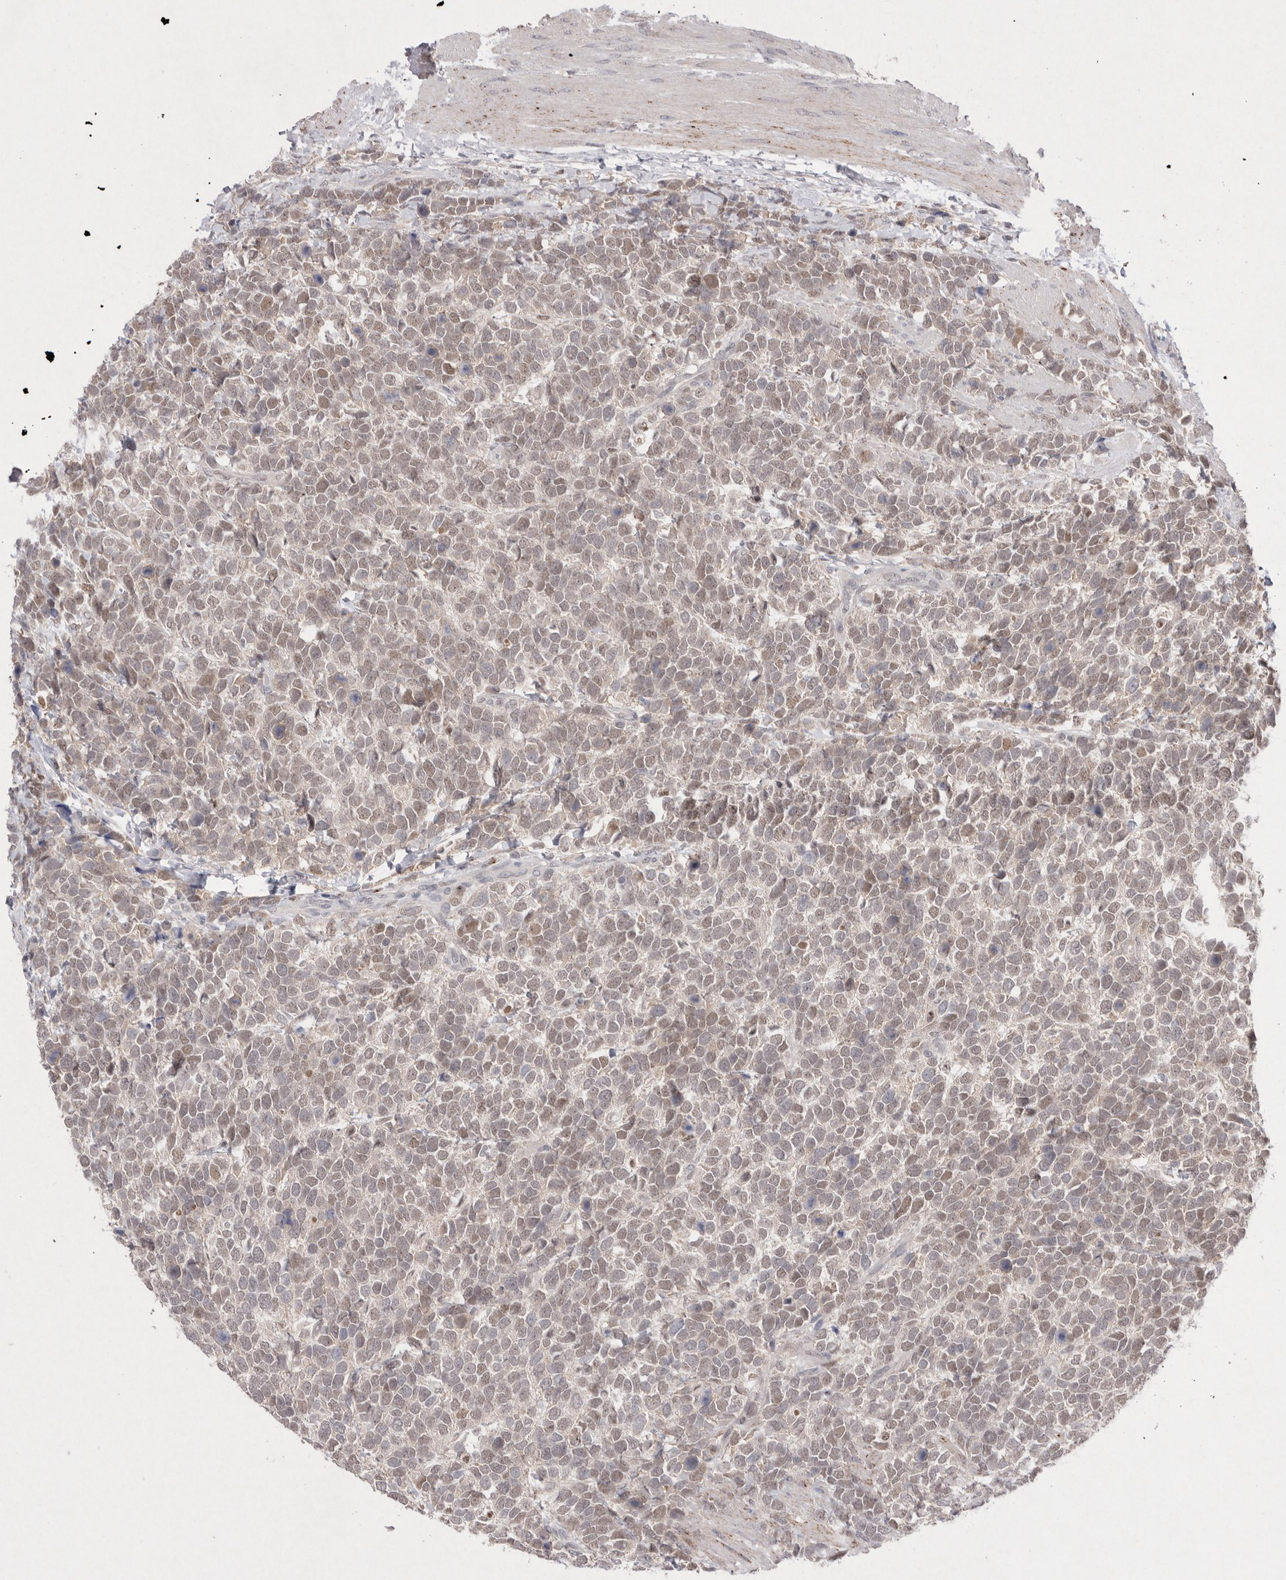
{"staining": {"intensity": "weak", "quantity": ">75%", "location": "nuclear"}, "tissue": "urothelial cancer", "cell_type": "Tumor cells", "image_type": "cancer", "snomed": [{"axis": "morphology", "description": "Urothelial carcinoma, High grade"}, {"axis": "topography", "description": "Urinary bladder"}], "caption": "Human urothelial carcinoma (high-grade) stained for a protein (brown) demonstrates weak nuclear positive expression in approximately >75% of tumor cells.", "gene": "HUS1", "patient": {"sex": "female", "age": 82}}